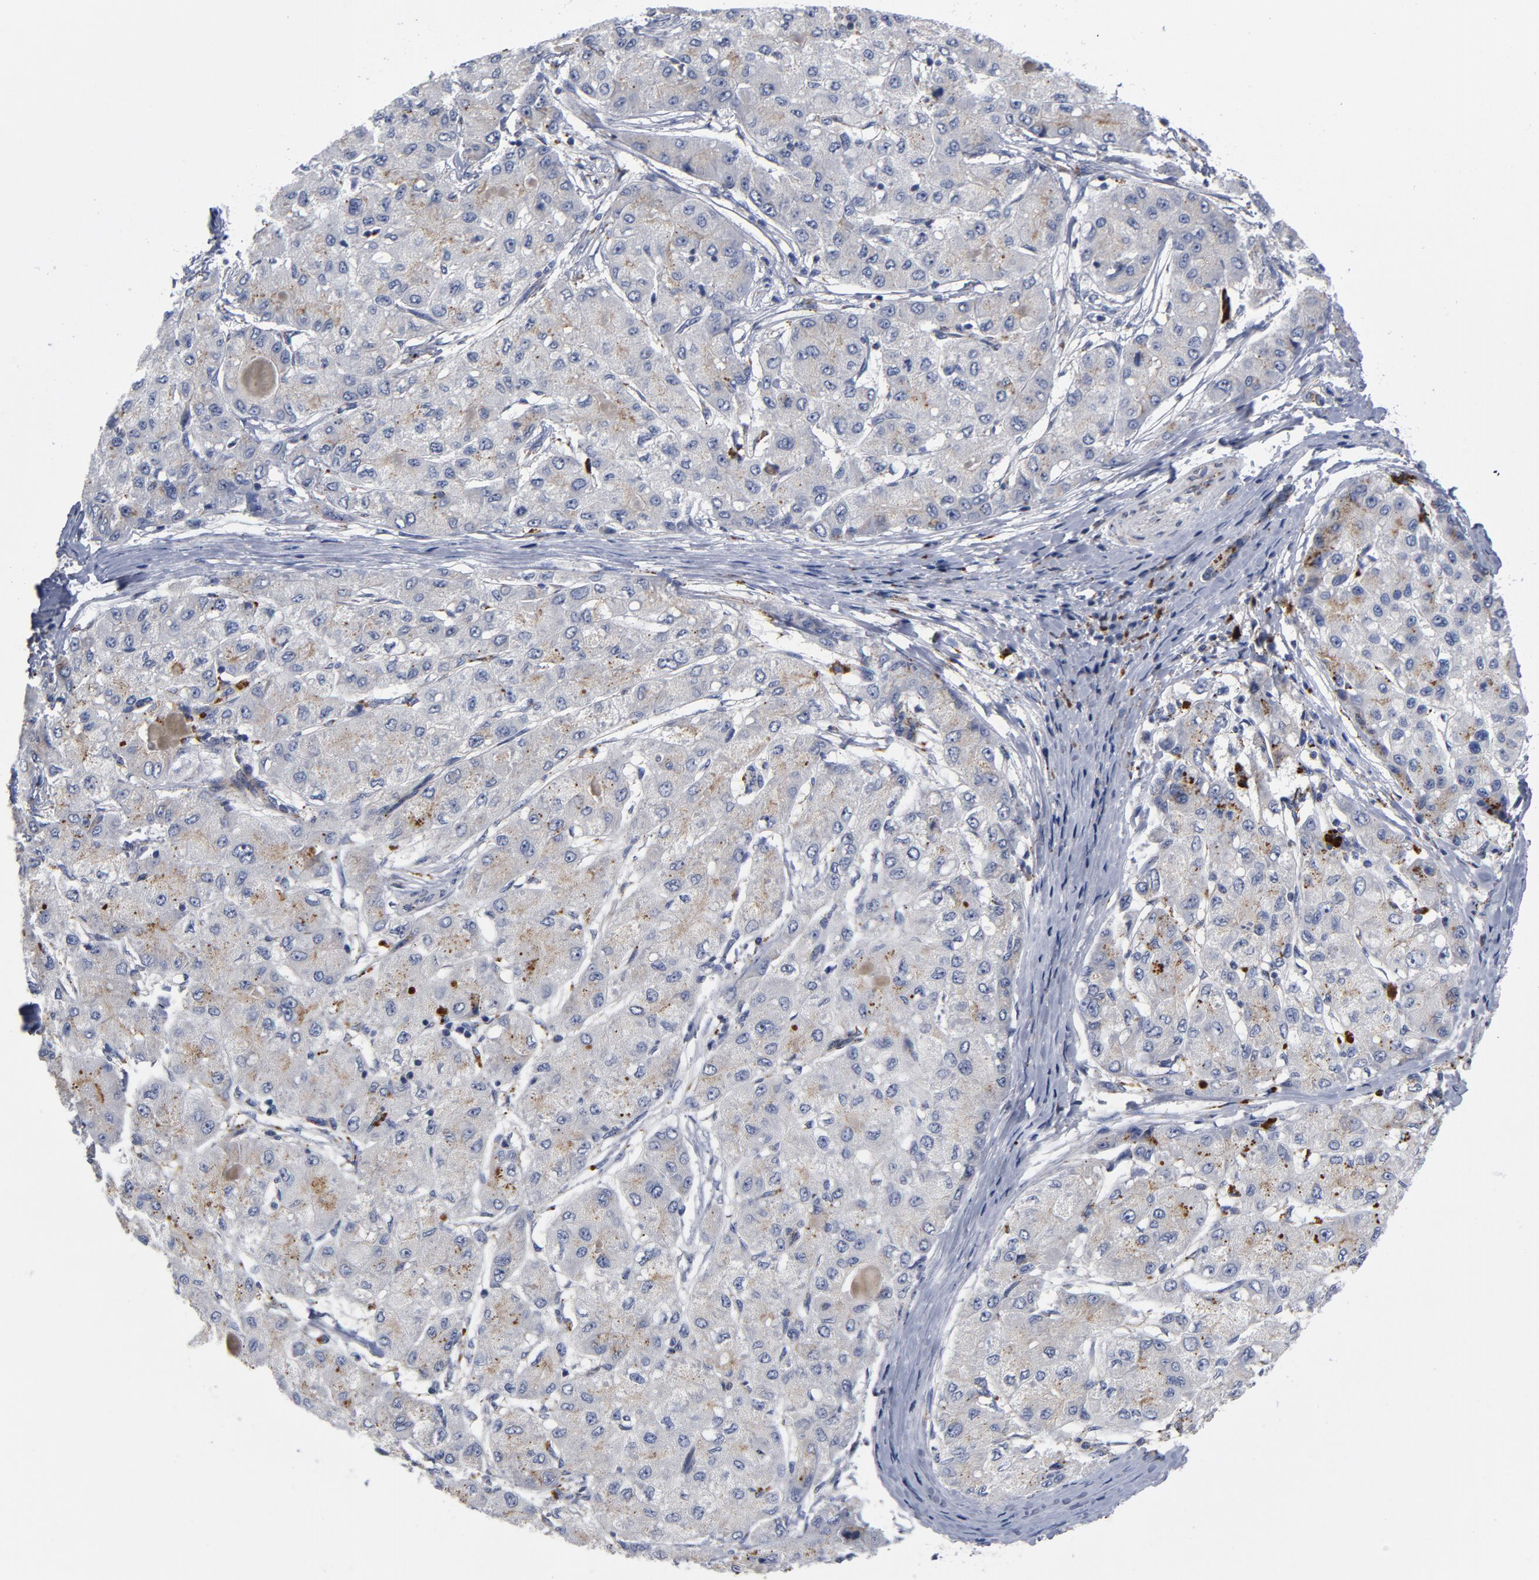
{"staining": {"intensity": "moderate", "quantity": "25%-75%", "location": "cytoplasmic/membranous"}, "tissue": "liver cancer", "cell_type": "Tumor cells", "image_type": "cancer", "snomed": [{"axis": "morphology", "description": "Carcinoma, Hepatocellular, NOS"}, {"axis": "topography", "description": "Liver"}], "caption": "This is a histology image of IHC staining of liver cancer, which shows moderate expression in the cytoplasmic/membranous of tumor cells.", "gene": "AKT2", "patient": {"sex": "male", "age": 80}}